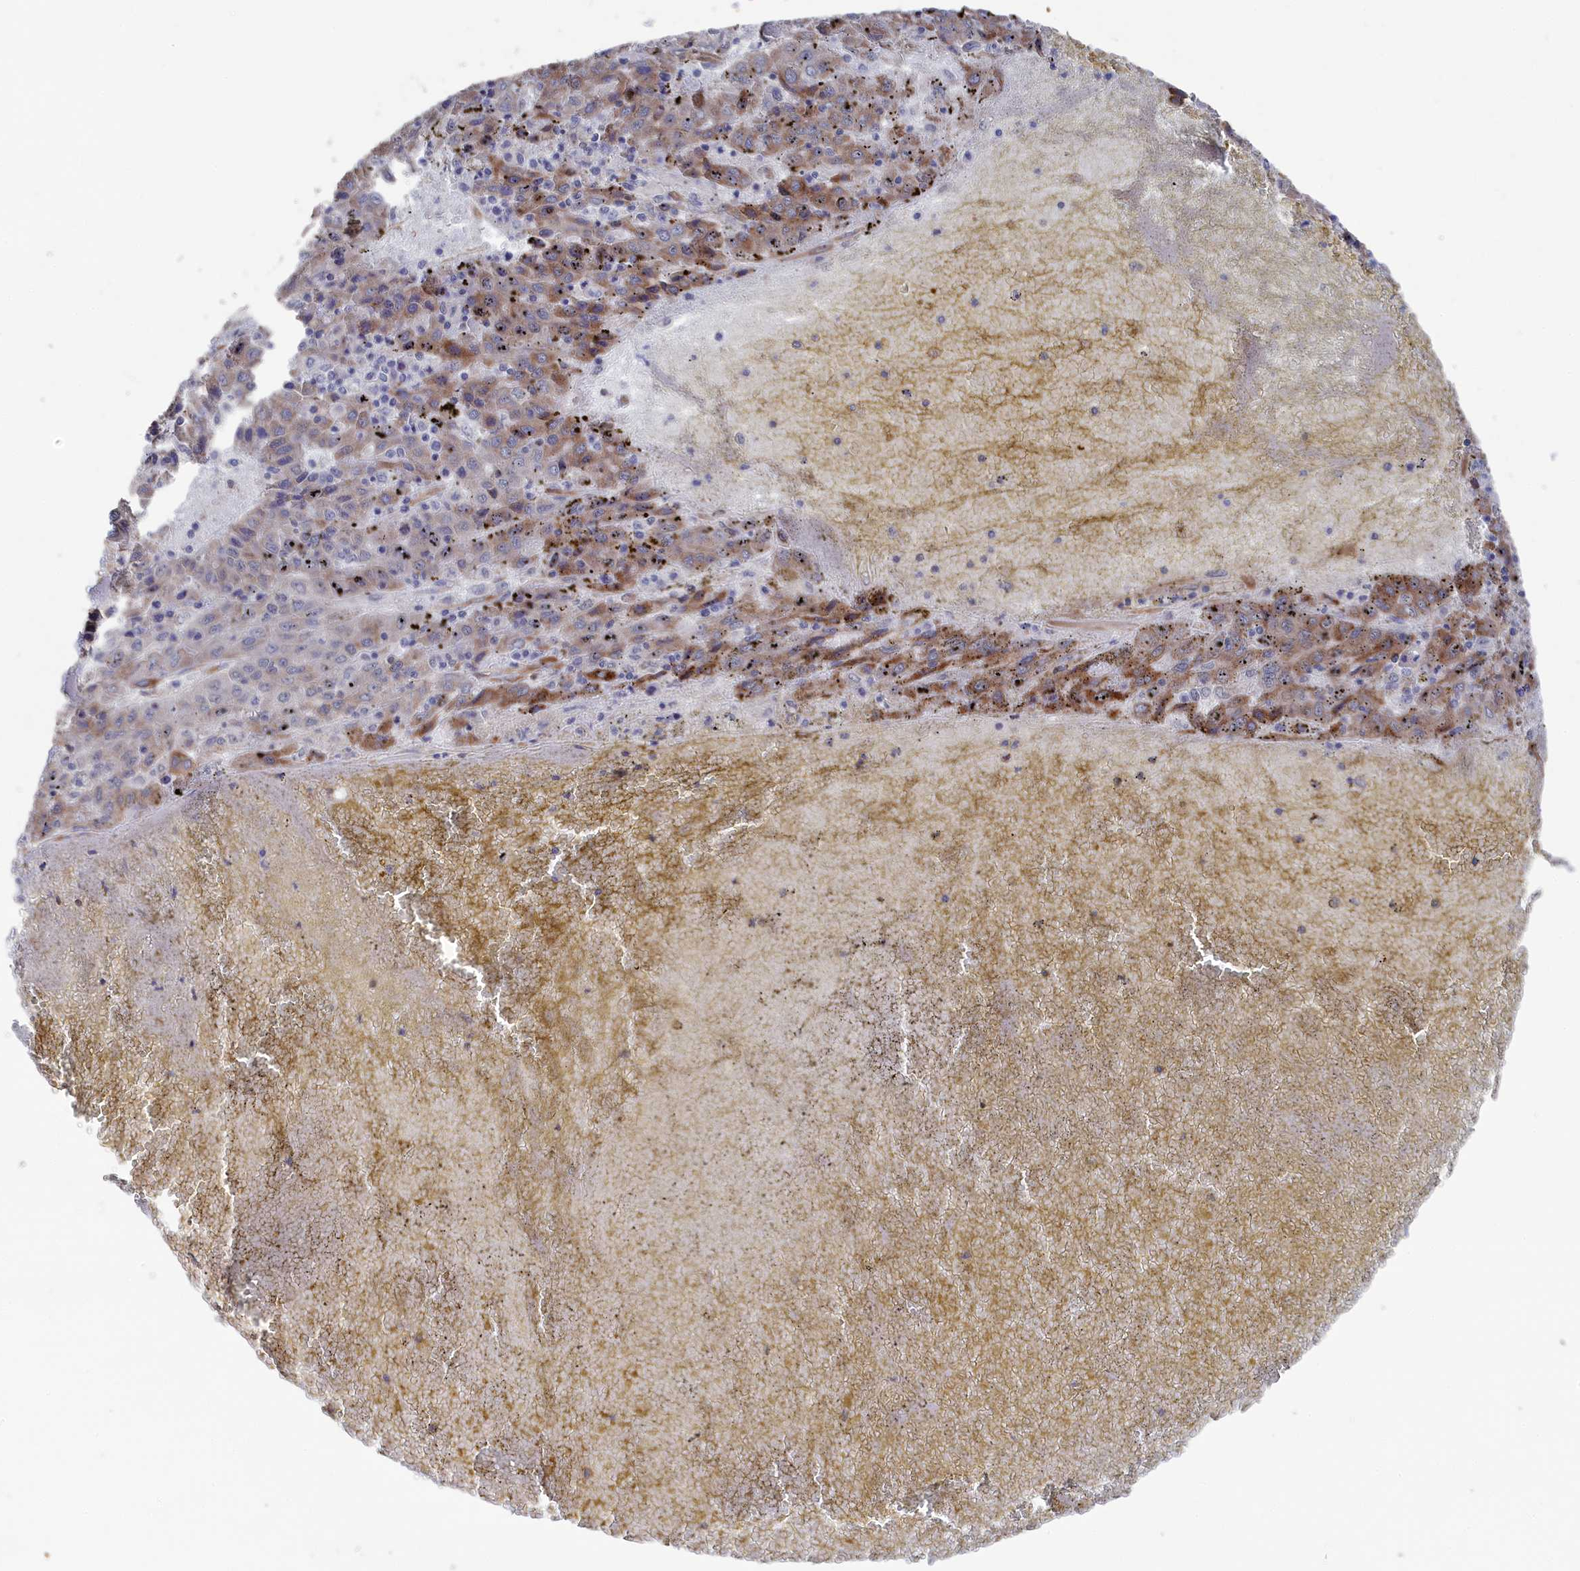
{"staining": {"intensity": "moderate", "quantity": ">75%", "location": "cytoplasmic/membranous"}, "tissue": "liver cancer", "cell_type": "Tumor cells", "image_type": "cancer", "snomed": [{"axis": "morphology", "description": "Carcinoma, Hepatocellular, NOS"}, {"axis": "topography", "description": "Liver"}], "caption": "A brown stain shows moderate cytoplasmic/membranous staining of a protein in human hepatocellular carcinoma (liver) tumor cells. (Stains: DAB (3,3'-diaminobenzidine) in brown, nuclei in blue, Microscopy: brightfield microscopy at high magnification).", "gene": "SEMG2", "patient": {"sex": "female", "age": 53}}